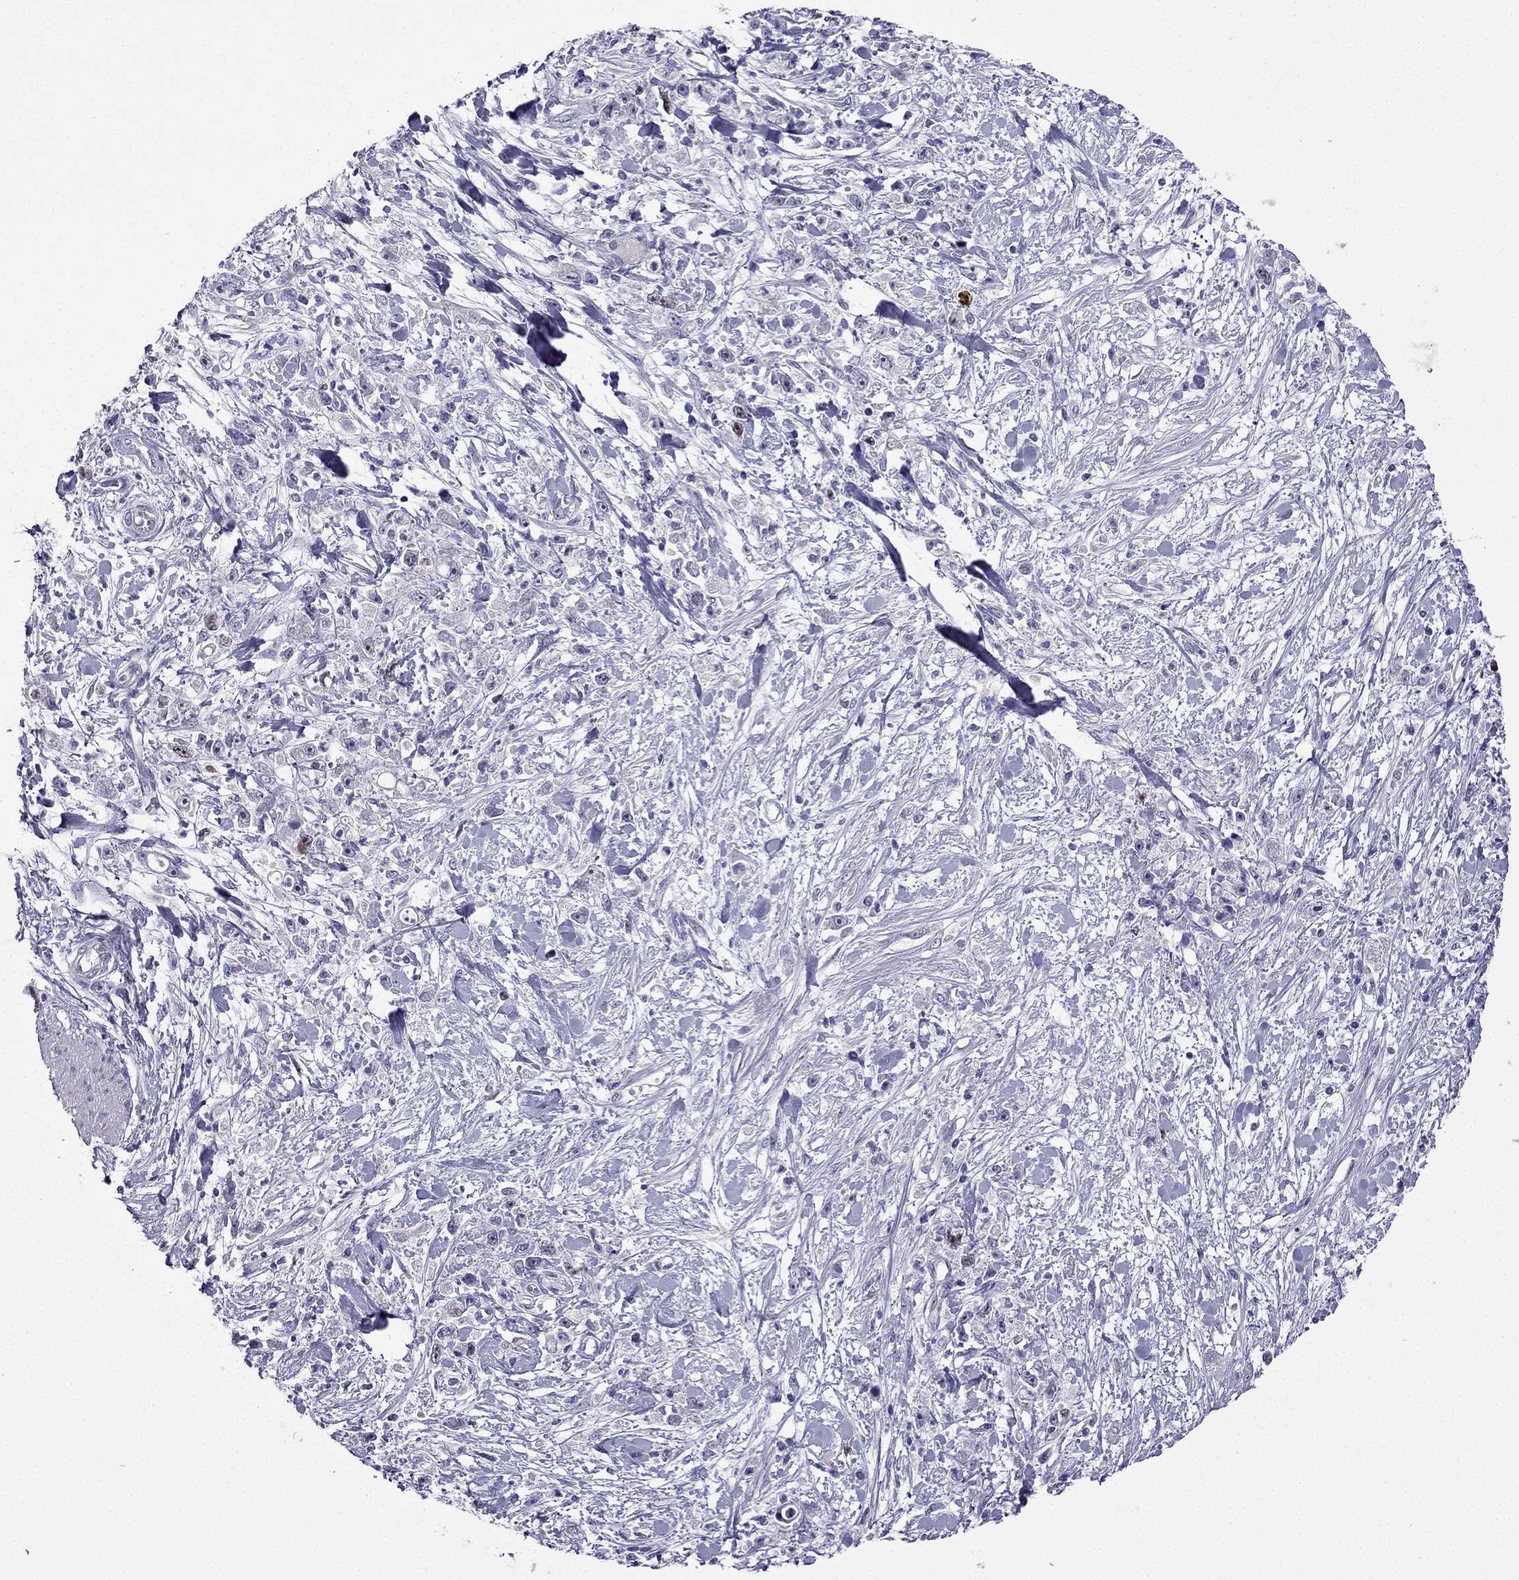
{"staining": {"intensity": "weak", "quantity": "<25%", "location": "nuclear"}, "tissue": "stomach cancer", "cell_type": "Tumor cells", "image_type": "cancer", "snomed": [{"axis": "morphology", "description": "Adenocarcinoma, NOS"}, {"axis": "topography", "description": "Stomach"}], "caption": "Immunohistochemistry (IHC) photomicrograph of neoplastic tissue: human stomach cancer stained with DAB shows no significant protein positivity in tumor cells. (Stains: DAB IHC with hematoxylin counter stain, Microscopy: brightfield microscopy at high magnification).", "gene": "UHRF1", "patient": {"sex": "female", "age": 59}}